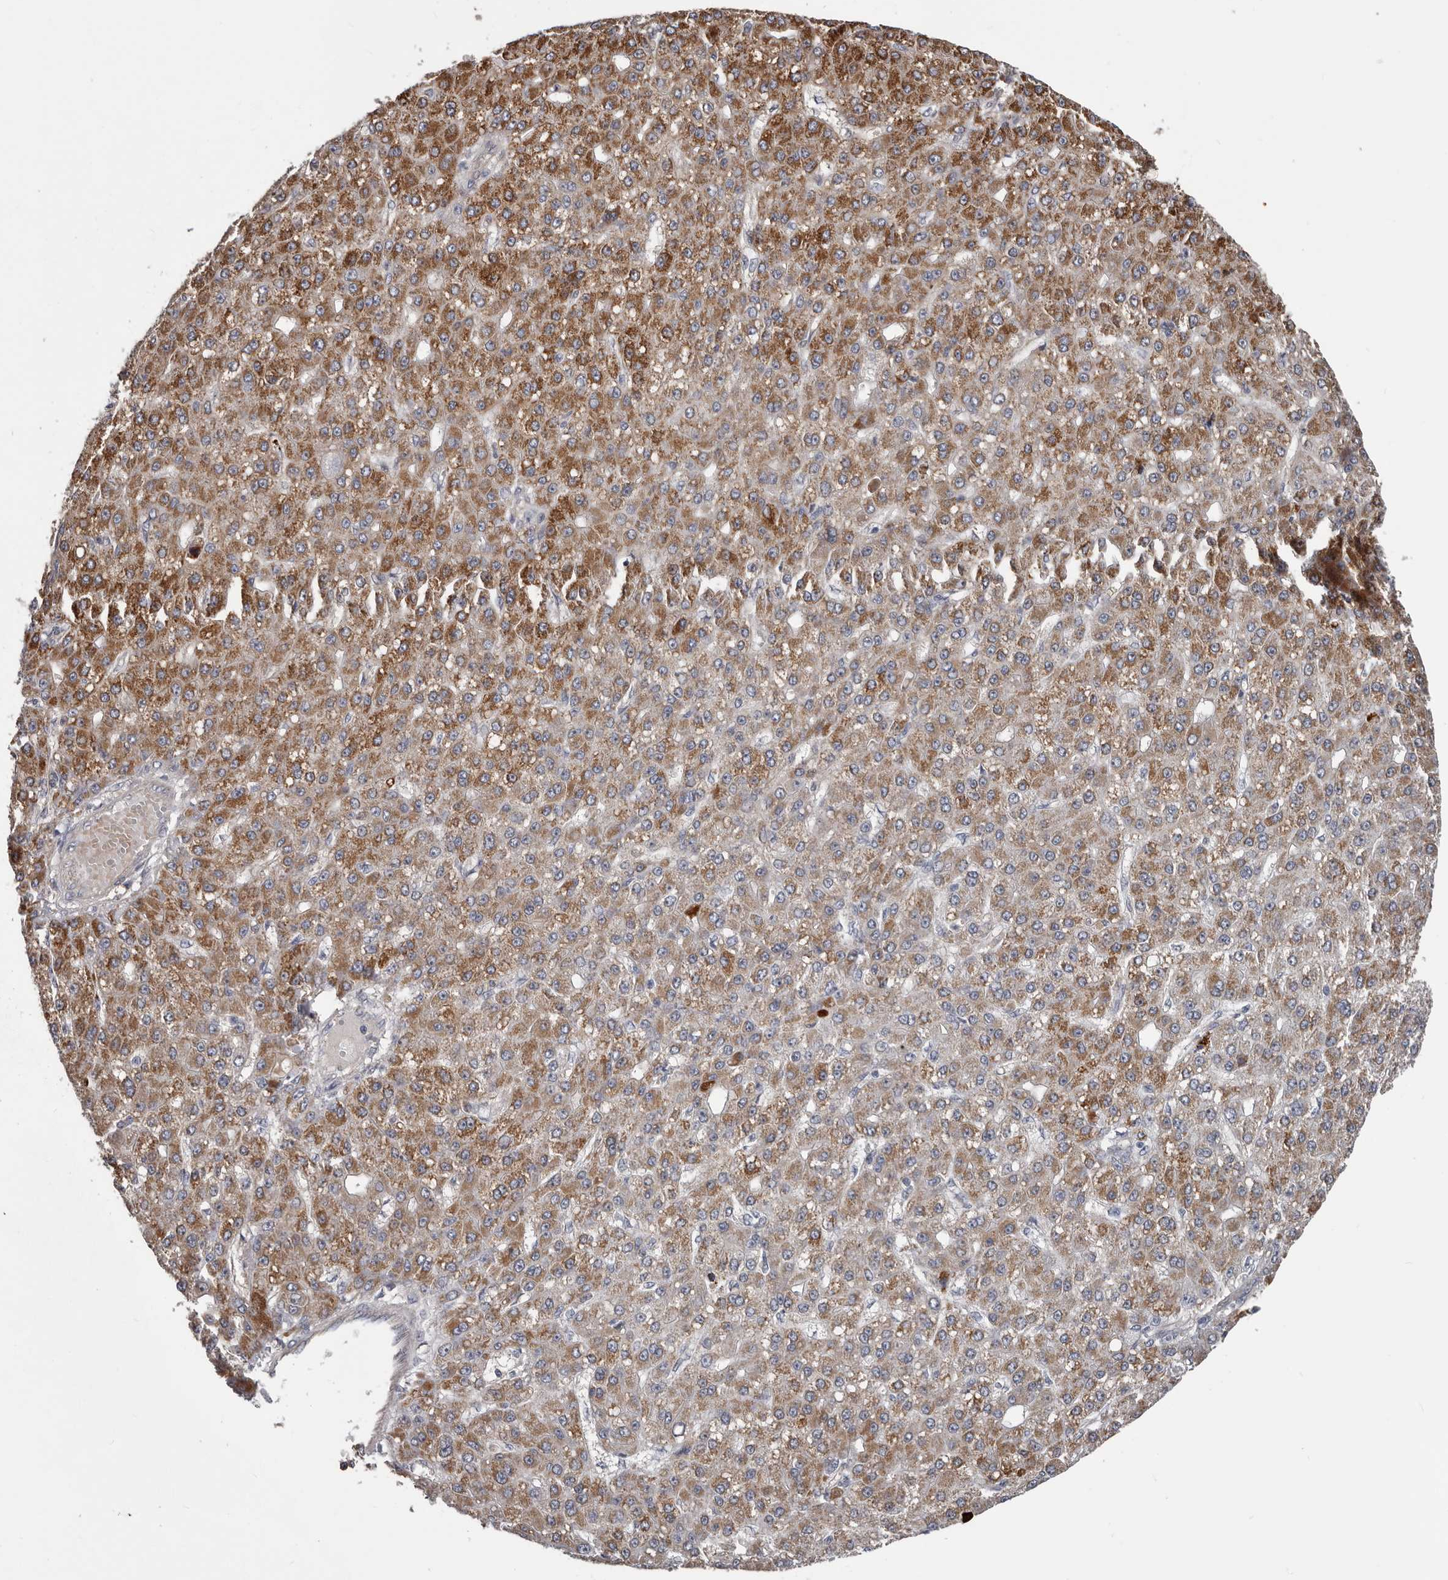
{"staining": {"intensity": "moderate", "quantity": ">75%", "location": "cytoplasmic/membranous"}, "tissue": "liver cancer", "cell_type": "Tumor cells", "image_type": "cancer", "snomed": [{"axis": "morphology", "description": "Carcinoma, Hepatocellular, NOS"}, {"axis": "topography", "description": "Liver"}], "caption": "Approximately >75% of tumor cells in liver hepatocellular carcinoma show moderate cytoplasmic/membranous protein positivity as visualized by brown immunohistochemical staining.", "gene": "RNF217", "patient": {"sex": "male", "age": 67}}